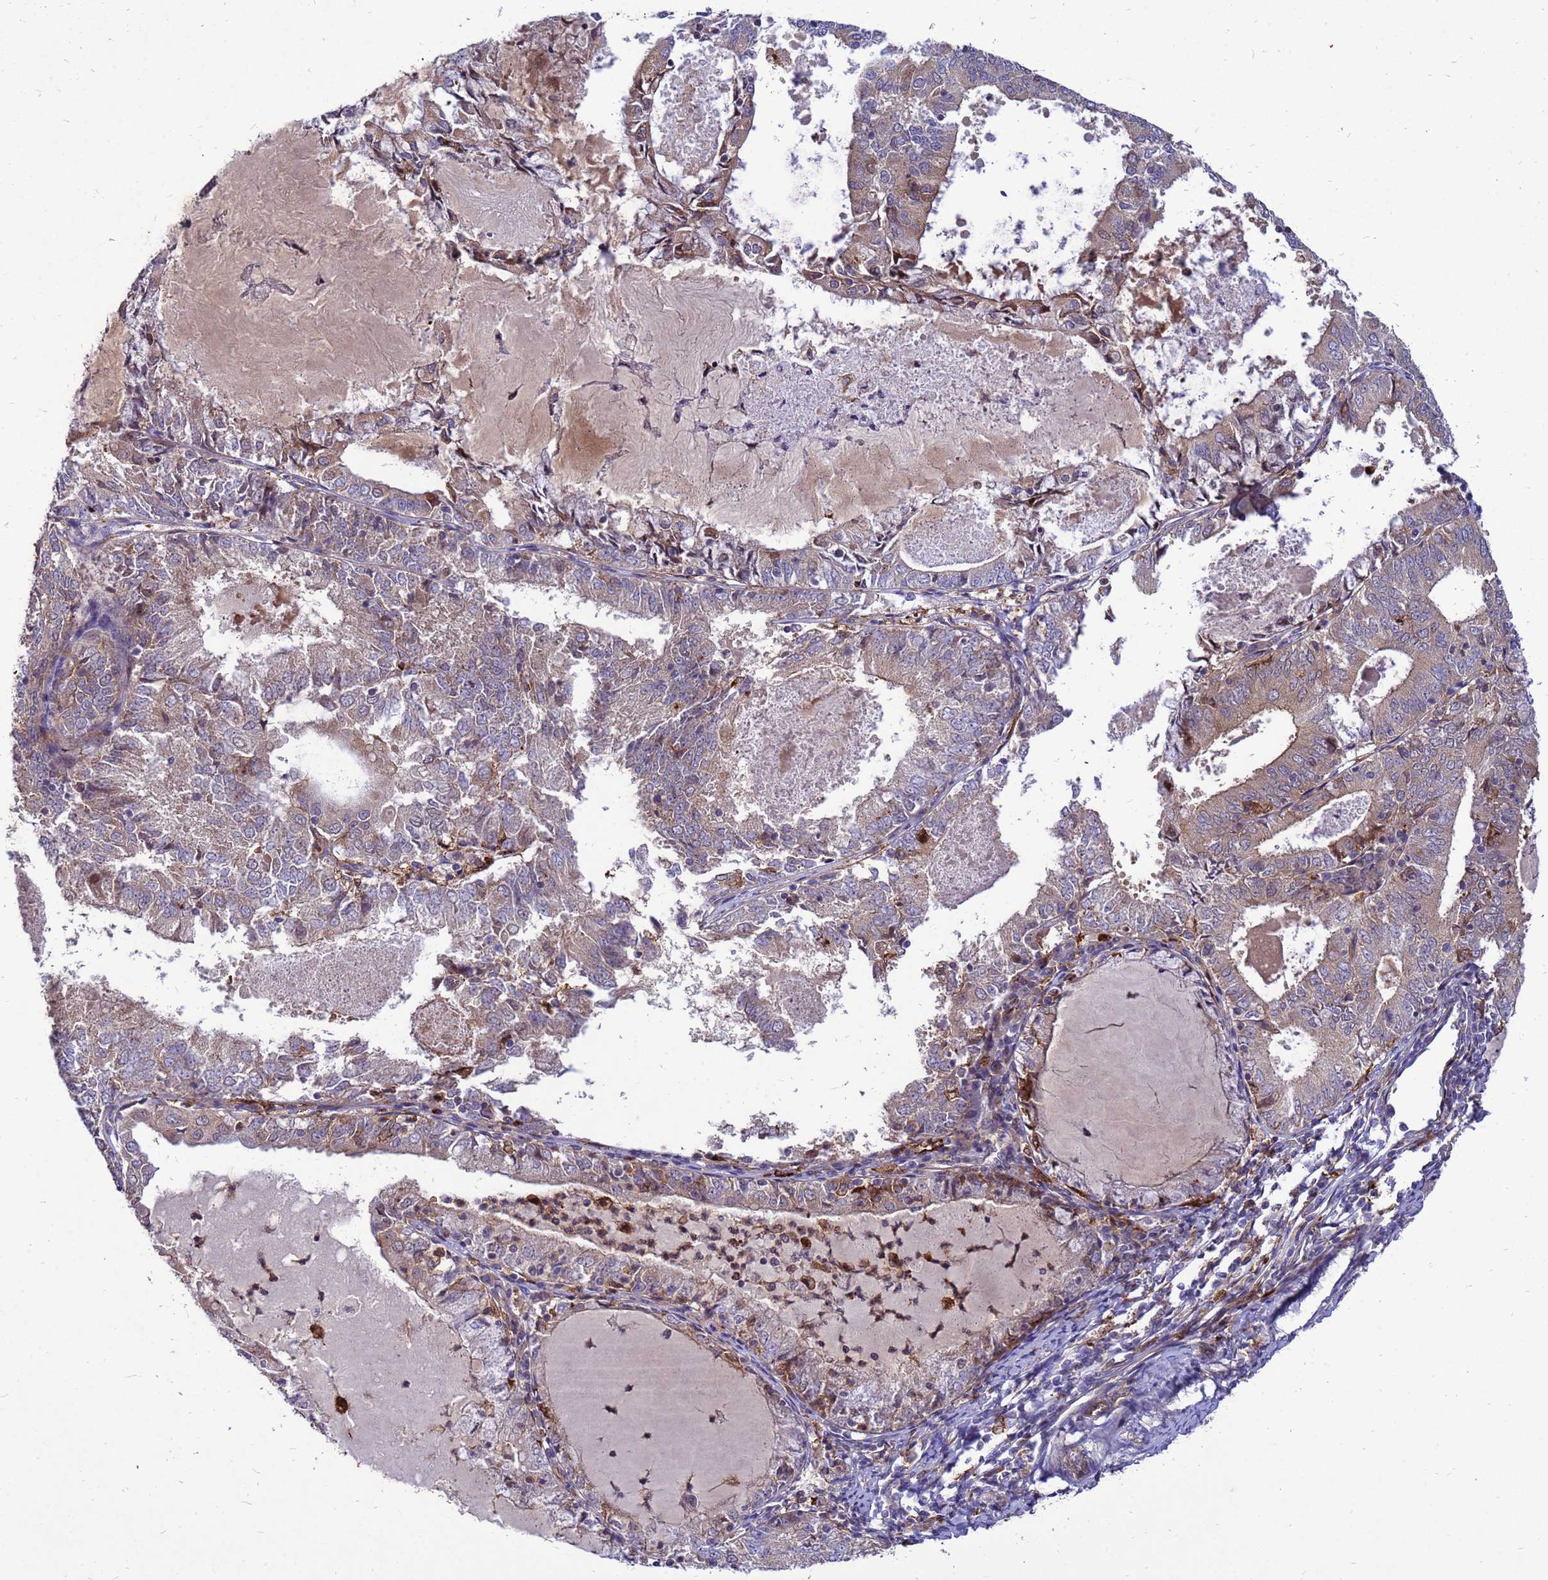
{"staining": {"intensity": "weak", "quantity": "<25%", "location": "cytoplasmic/membranous"}, "tissue": "endometrial cancer", "cell_type": "Tumor cells", "image_type": "cancer", "snomed": [{"axis": "morphology", "description": "Adenocarcinoma, NOS"}, {"axis": "topography", "description": "Endometrium"}], "caption": "Tumor cells are negative for protein expression in human endometrial cancer (adenocarcinoma).", "gene": "RNF215", "patient": {"sex": "female", "age": 57}}